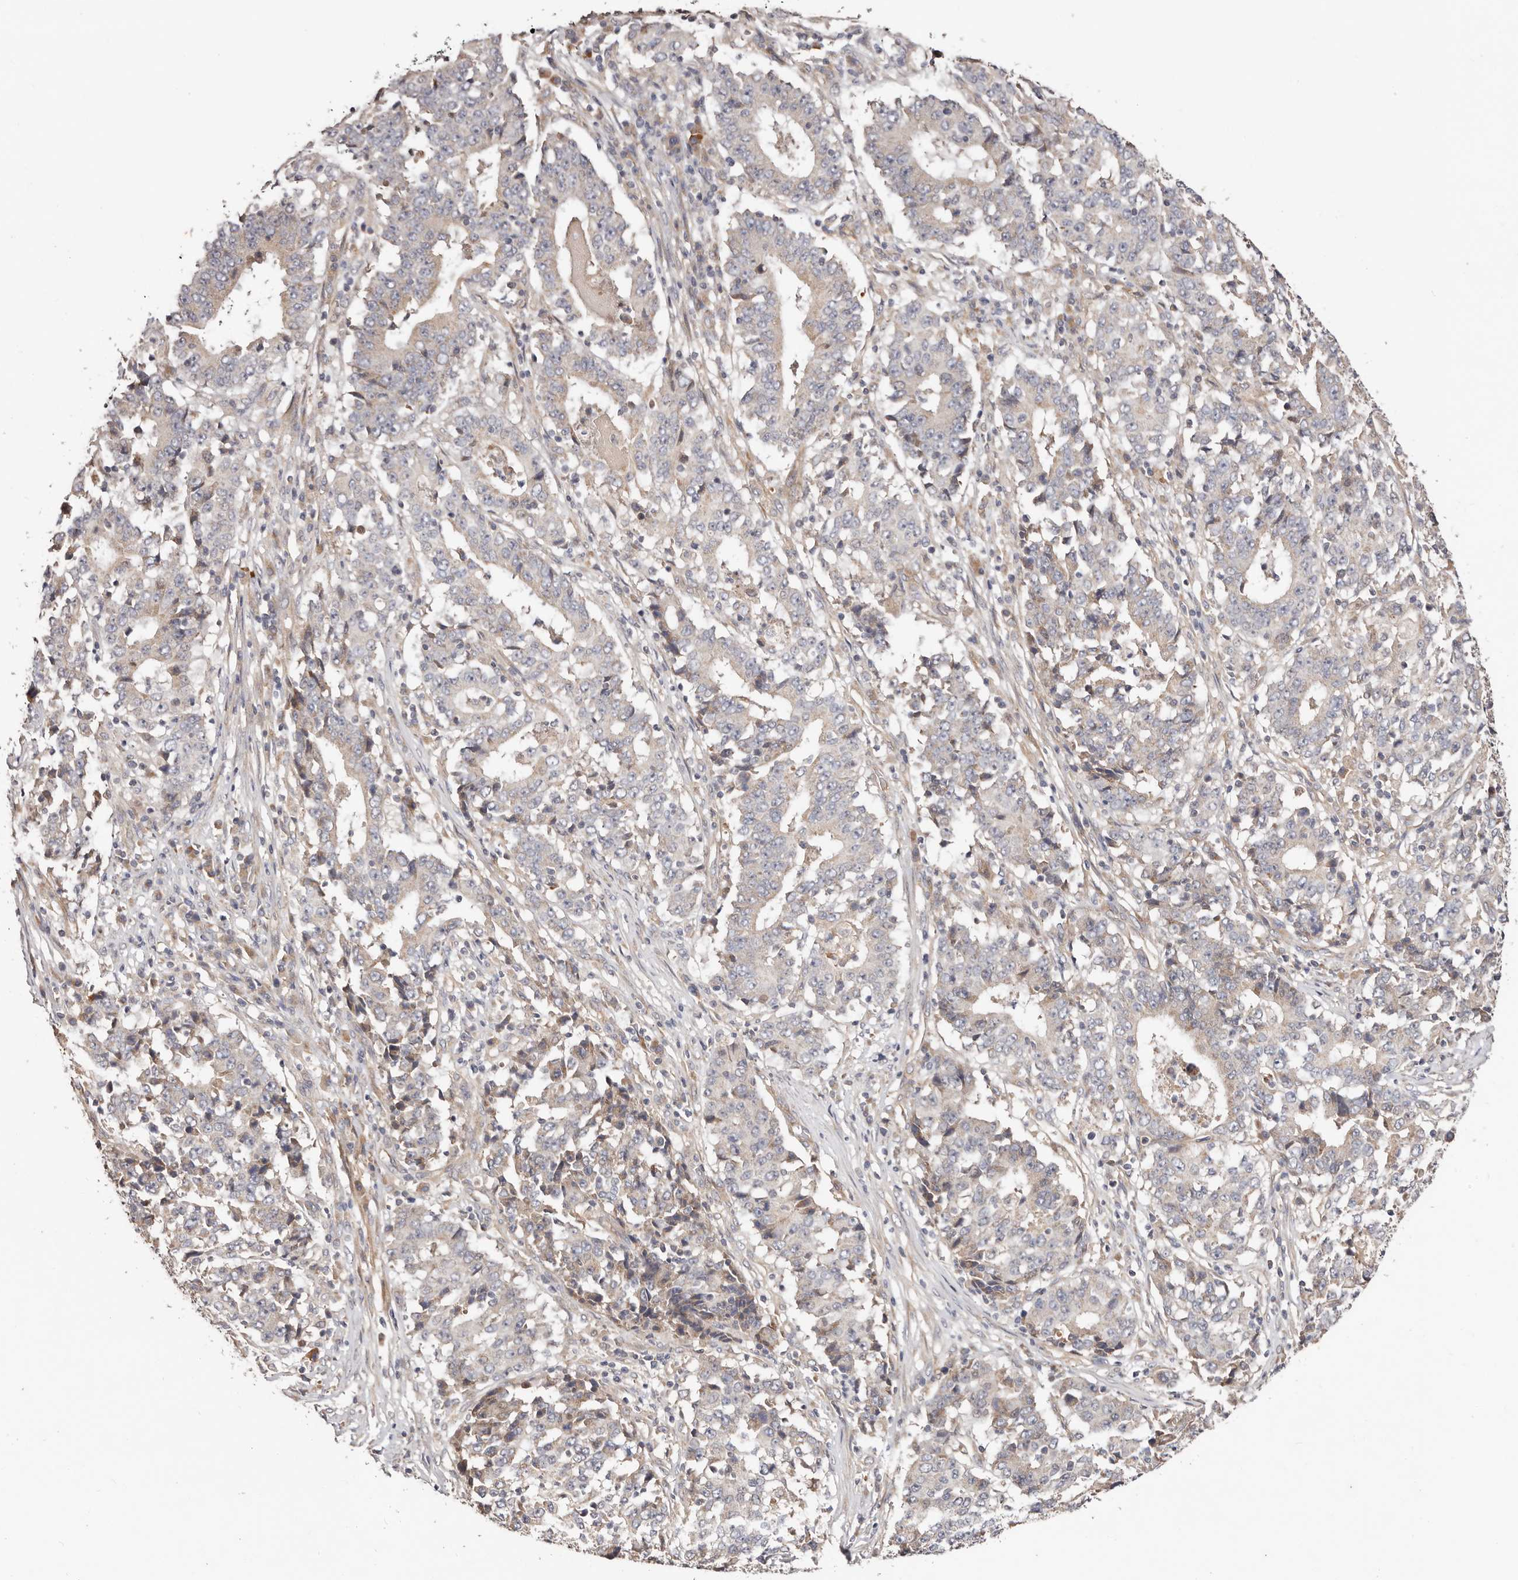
{"staining": {"intensity": "negative", "quantity": "none", "location": "none"}, "tissue": "stomach cancer", "cell_type": "Tumor cells", "image_type": "cancer", "snomed": [{"axis": "morphology", "description": "Adenocarcinoma, NOS"}, {"axis": "topography", "description": "Stomach"}], "caption": "This micrograph is of stomach cancer (adenocarcinoma) stained with immunohistochemistry to label a protein in brown with the nuclei are counter-stained blue. There is no expression in tumor cells.", "gene": "MACF1", "patient": {"sex": "male", "age": 59}}